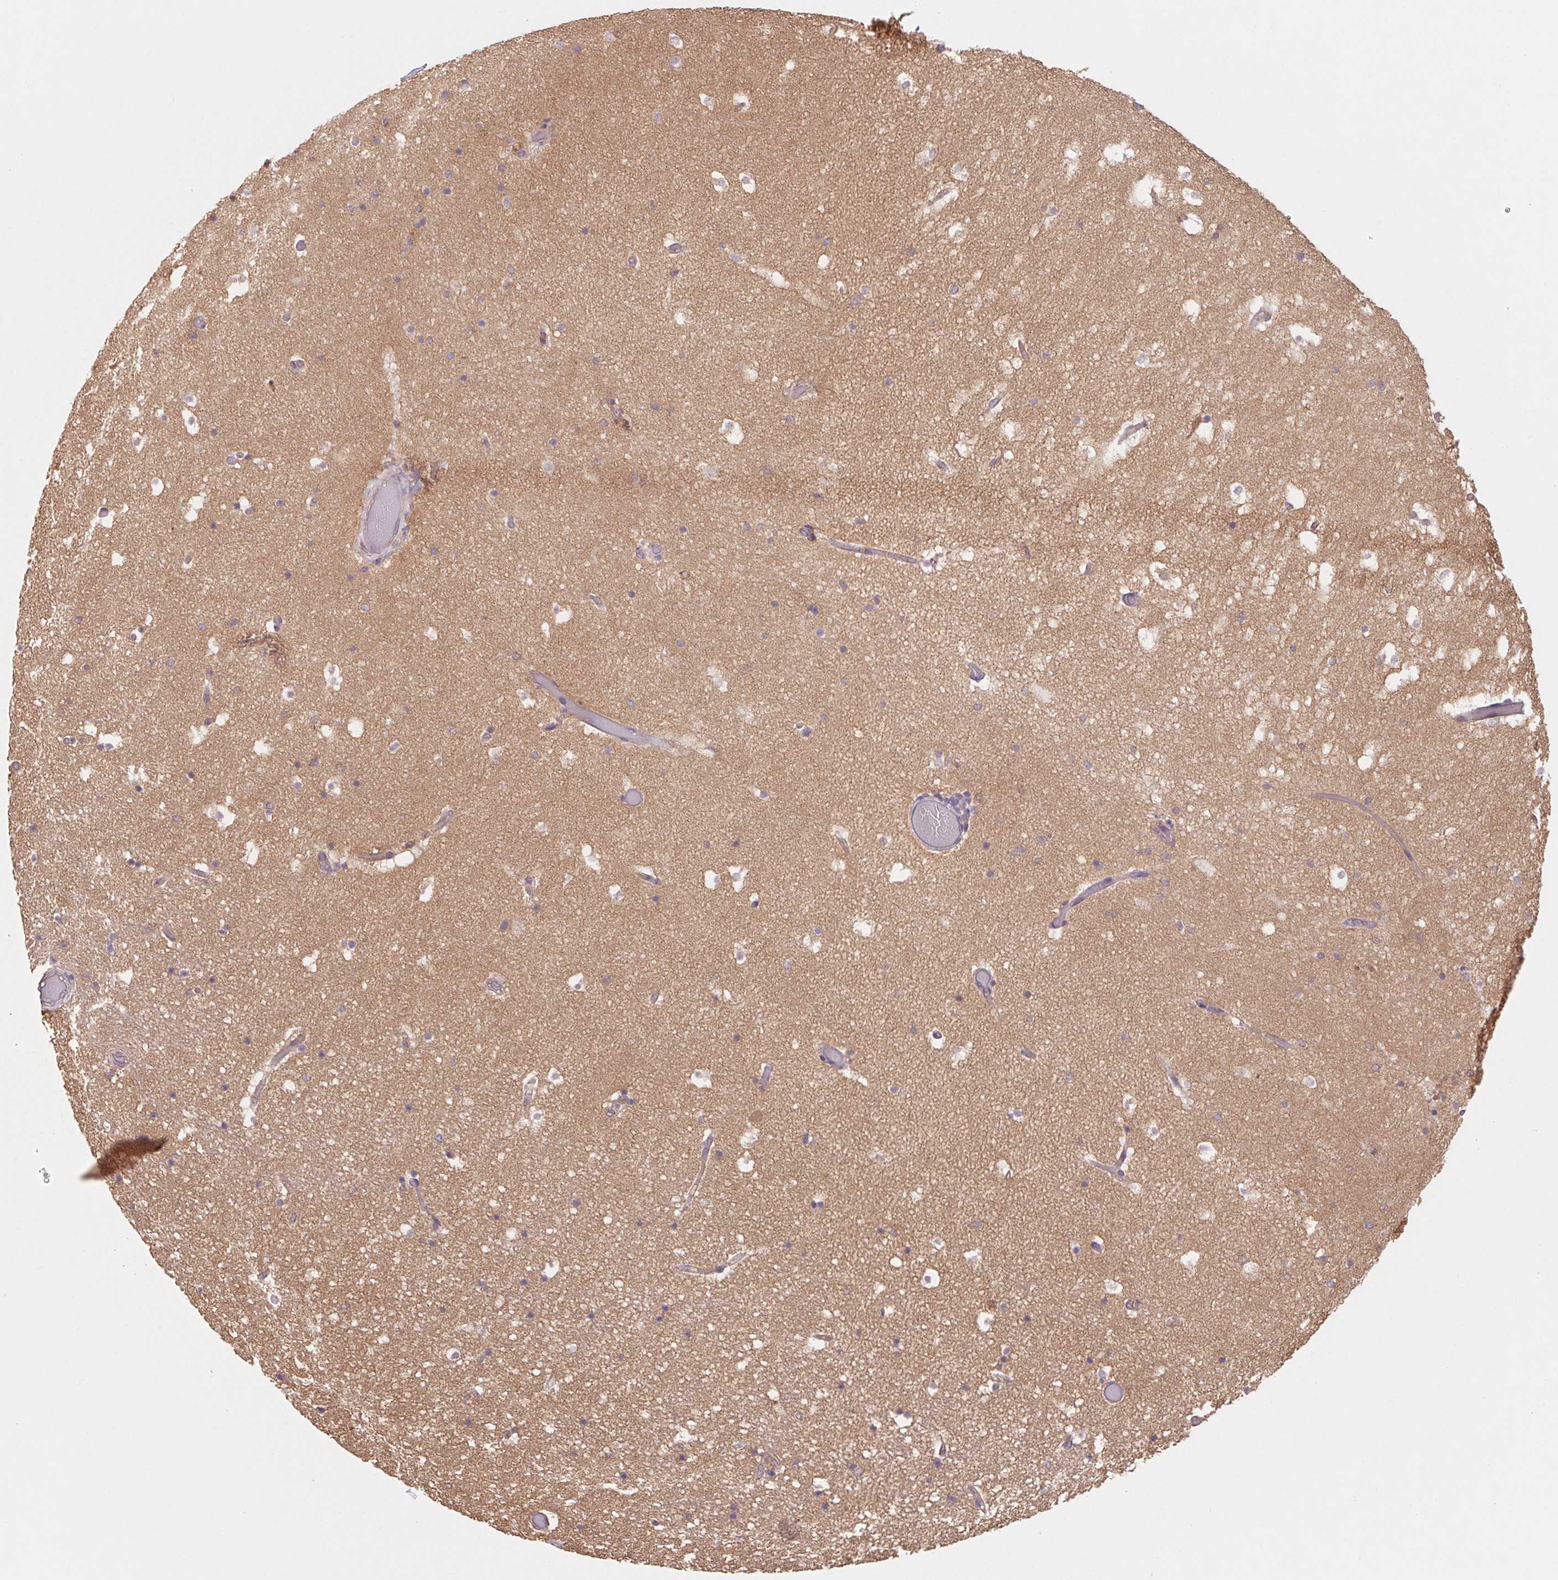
{"staining": {"intensity": "weak", "quantity": "<25%", "location": "cytoplasmic/membranous"}, "tissue": "hippocampus", "cell_type": "Glial cells", "image_type": "normal", "snomed": [{"axis": "morphology", "description": "Normal tissue, NOS"}, {"axis": "topography", "description": "Hippocampus"}], "caption": "IHC image of normal hippocampus stained for a protein (brown), which shows no expression in glial cells.", "gene": "RAB1A", "patient": {"sex": "male", "age": 26}}